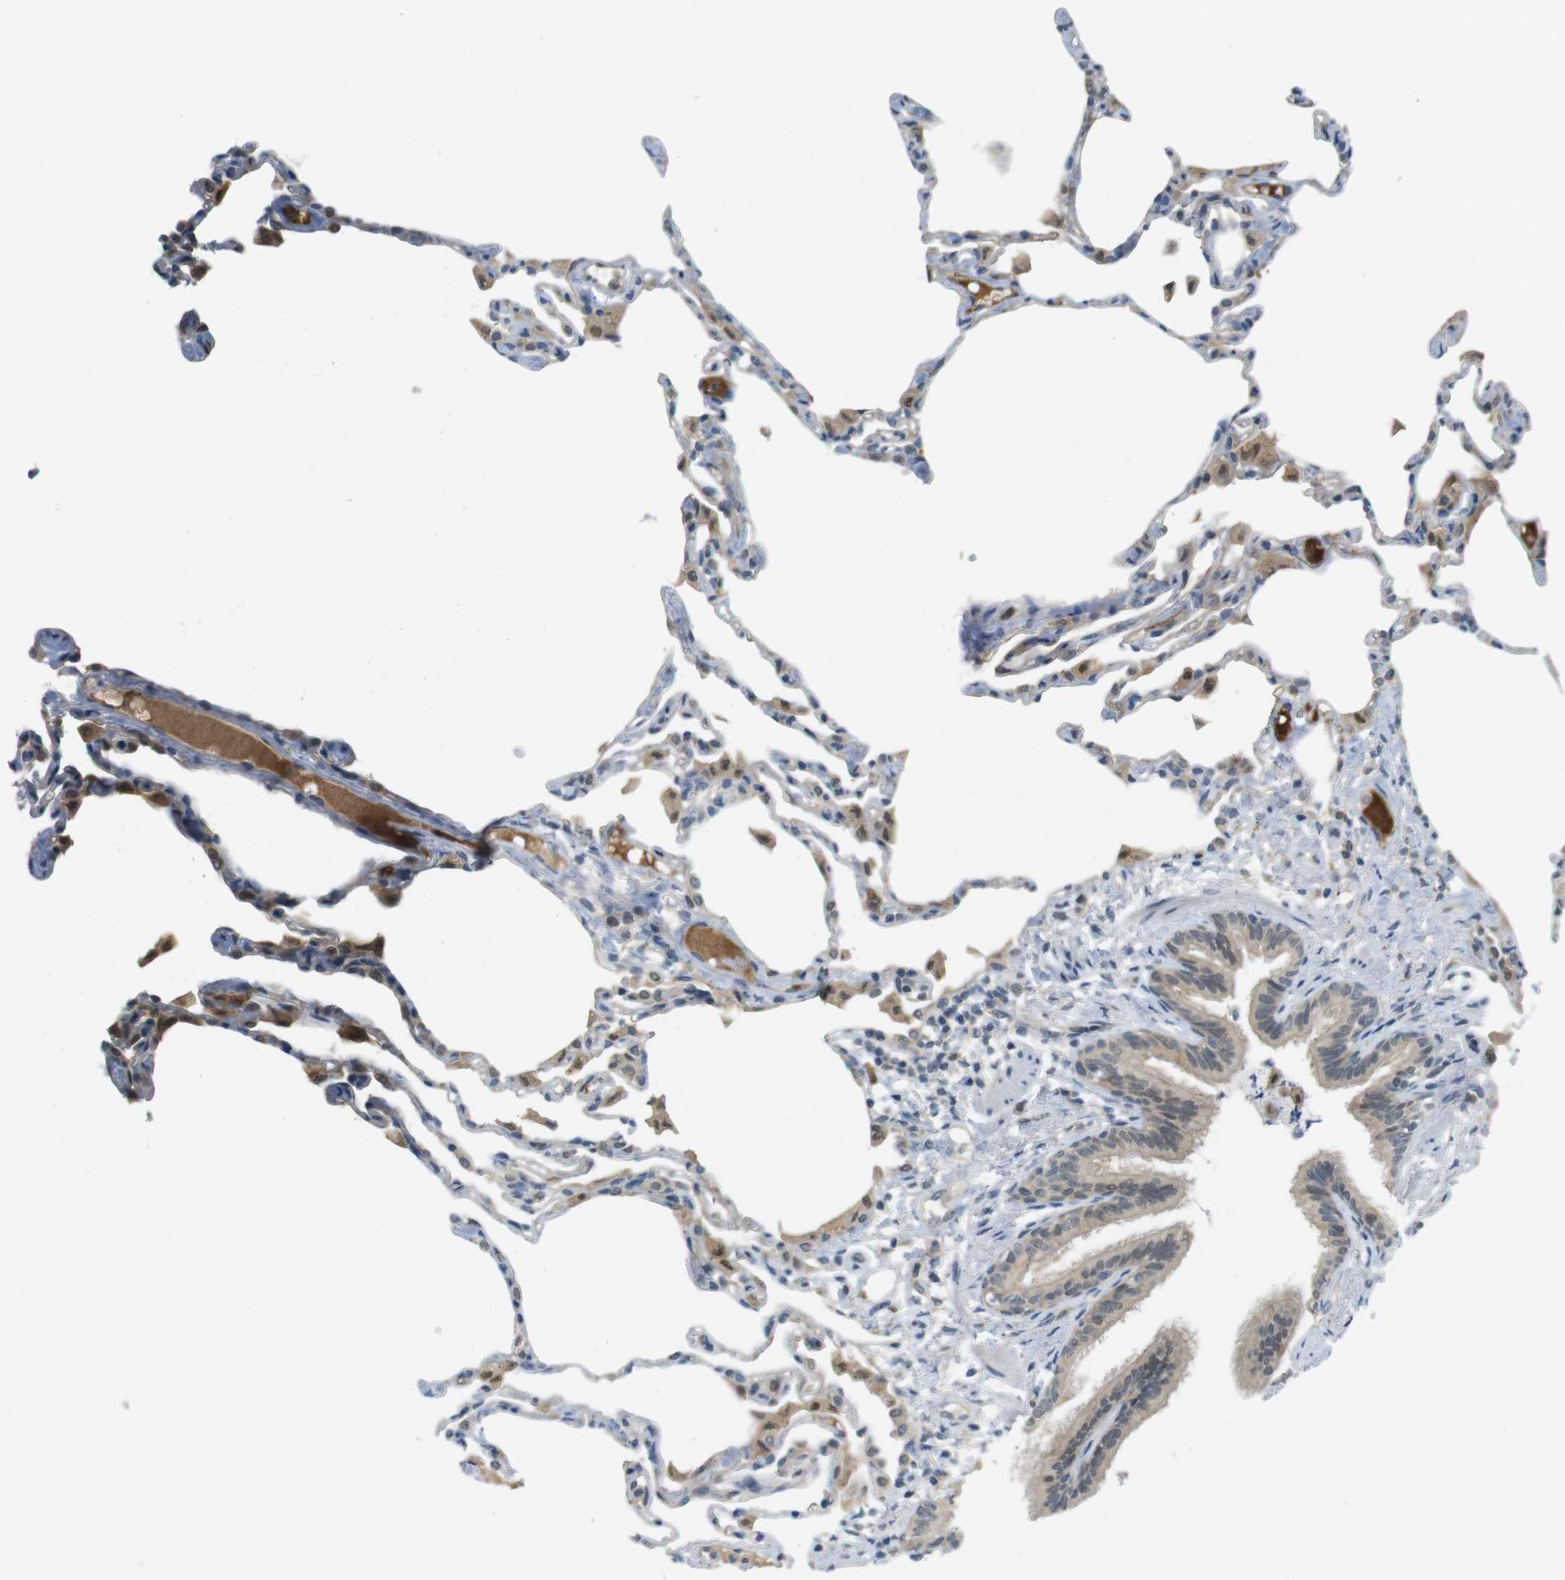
{"staining": {"intensity": "weak", "quantity": "25%-75%", "location": "cytoplasmic/membranous,nuclear"}, "tissue": "lung", "cell_type": "Alveolar cells", "image_type": "normal", "snomed": [{"axis": "morphology", "description": "Normal tissue, NOS"}, {"axis": "topography", "description": "Lung"}], "caption": "Immunohistochemical staining of unremarkable lung displays 25%-75% levels of weak cytoplasmic/membranous,nuclear protein staining in approximately 25%-75% of alveolar cells.", "gene": "ZDHHC20", "patient": {"sex": "female", "age": 49}}